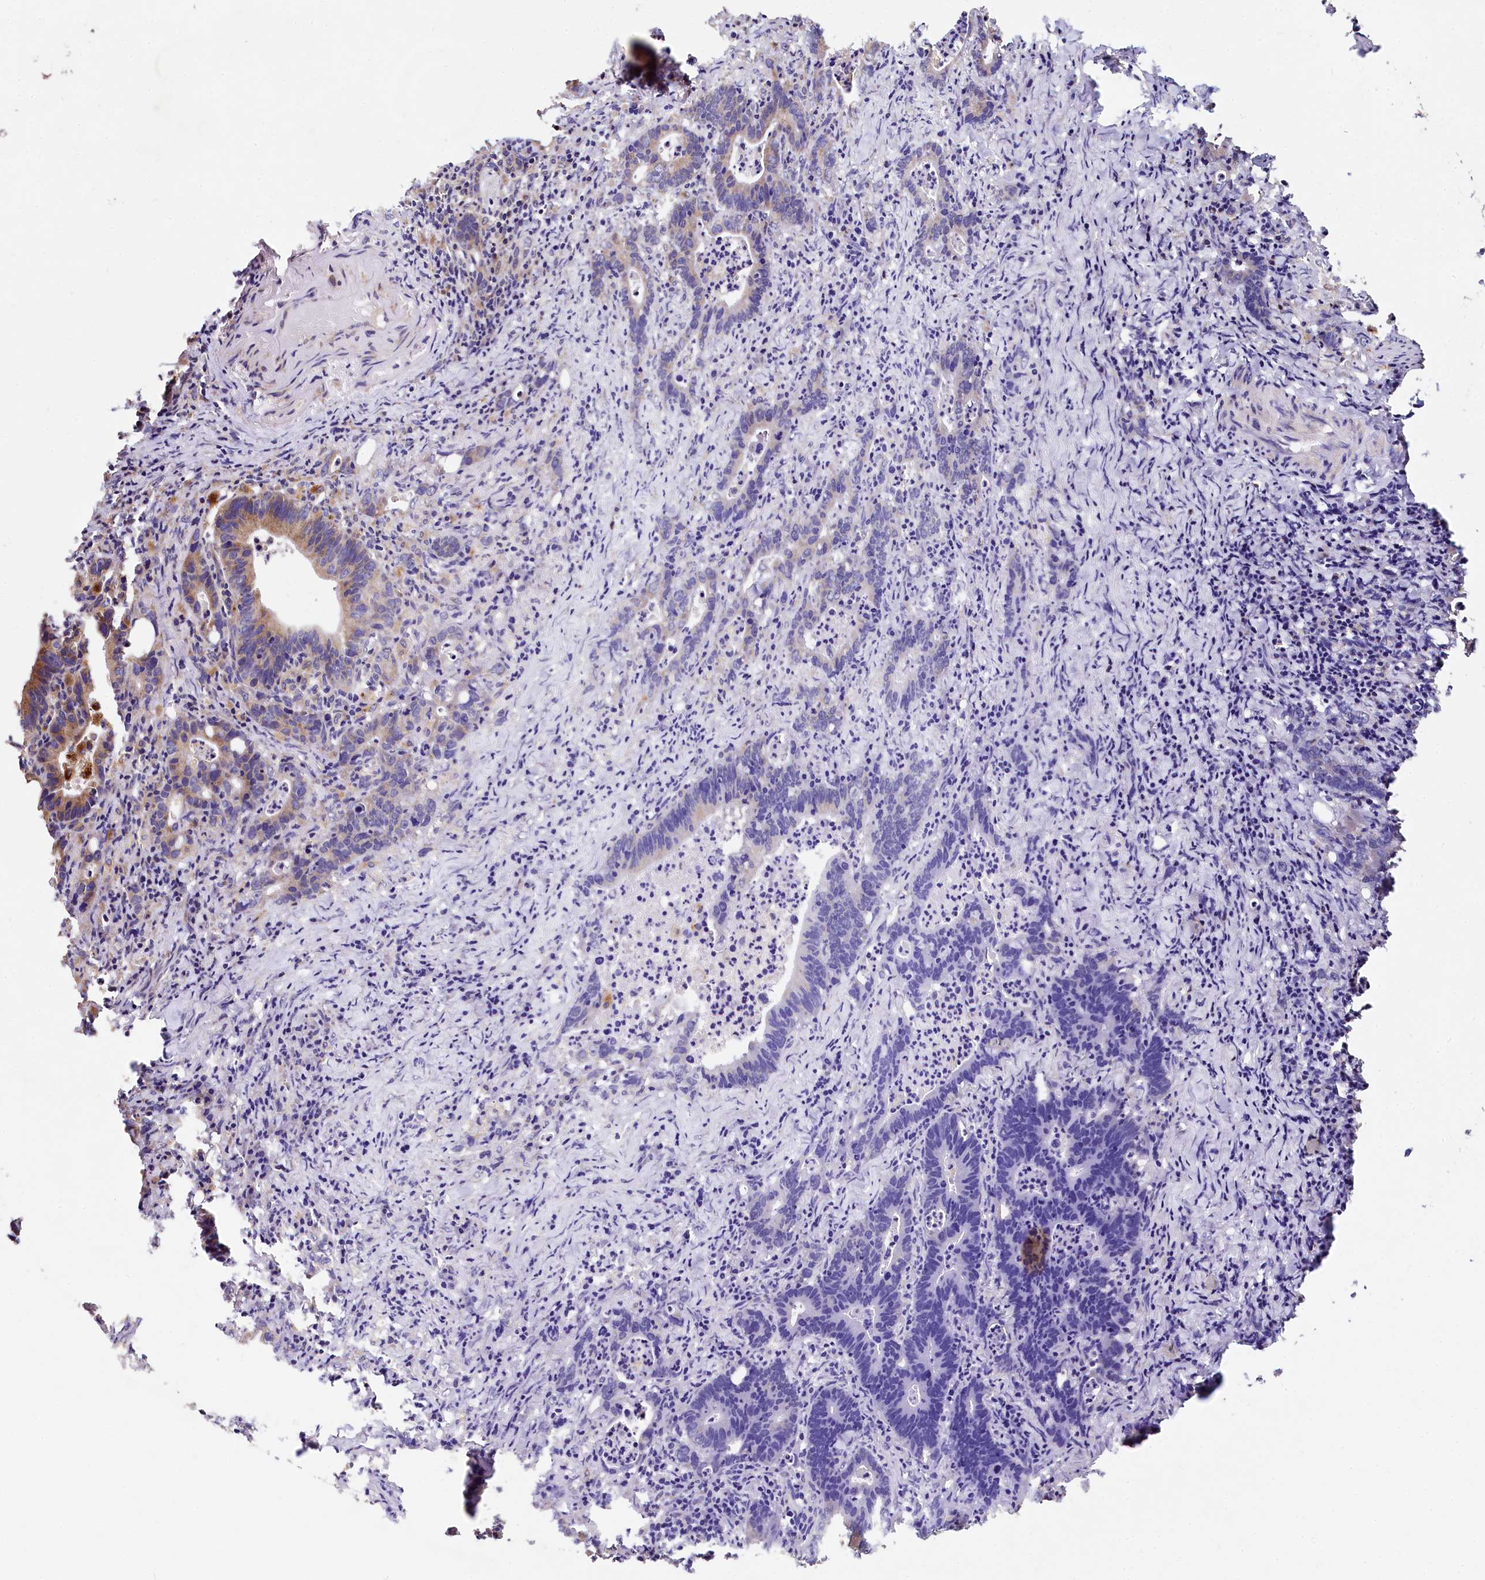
{"staining": {"intensity": "moderate", "quantity": "<25%", "location": "cytoplasmic/membranous"}, "tissue": "colorectal cancer", "cell_type": "Tumor cells", "image_type": "cancer", "snomed": [{"axis": "morphology", "description": "Adenocarcinoma, NOS"}, {"axis": "topography", "description": "Colon"}], "caption": "Colorectal cancer stained with a brown dye demonstrates moderate cytoplasmic/membranous positive positivity in approximately <25% of tumor cells.", "gene": "SPRYD3", "patient": {"sex": "female", "age": 75}}